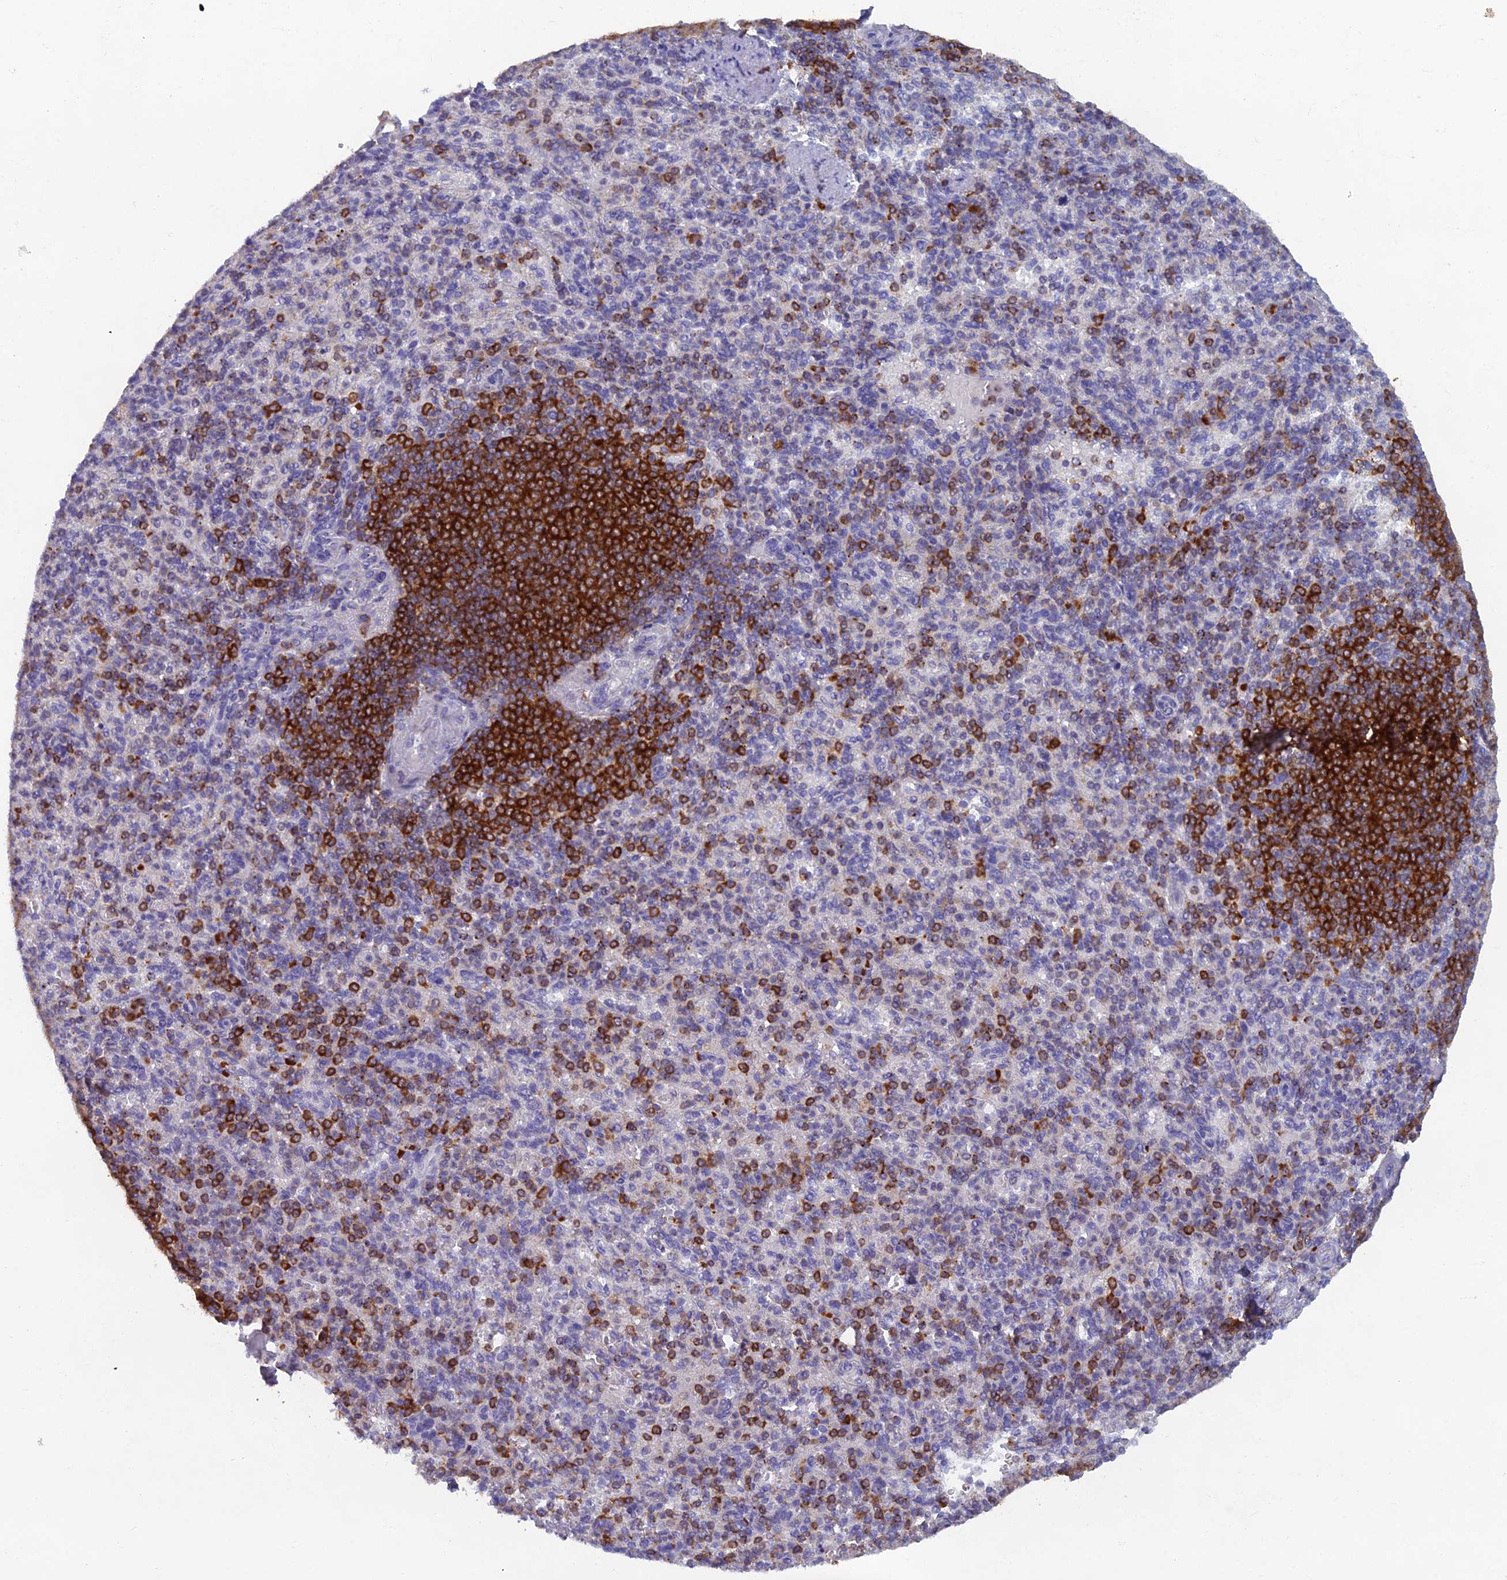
{"staining": {"intensity": "strong", "quantity": "<25%", "location": "cytoplasmic/membranous"}, "tissue": "spleen", "cell_type": "Cells in red pulp", "image_type": "normal", "snomed": [{"axis": "morphology", "description": "Normal tissue, NOS"}, {"axis": "topography", "description": "Spleen"}], "caption": "The image exhibits immunohistochemical staining of unremarkable spleen. There is strong cytoplasmic/membranous expression is seen in approximately <25% of cells in red pulp. (DAB (3,3'-diaminobenzidine) IHC, brown staining for protein, blue staining for nuclei).", "gene": "ABI3BP", "patient": {"sex": "female", "age": 74}}